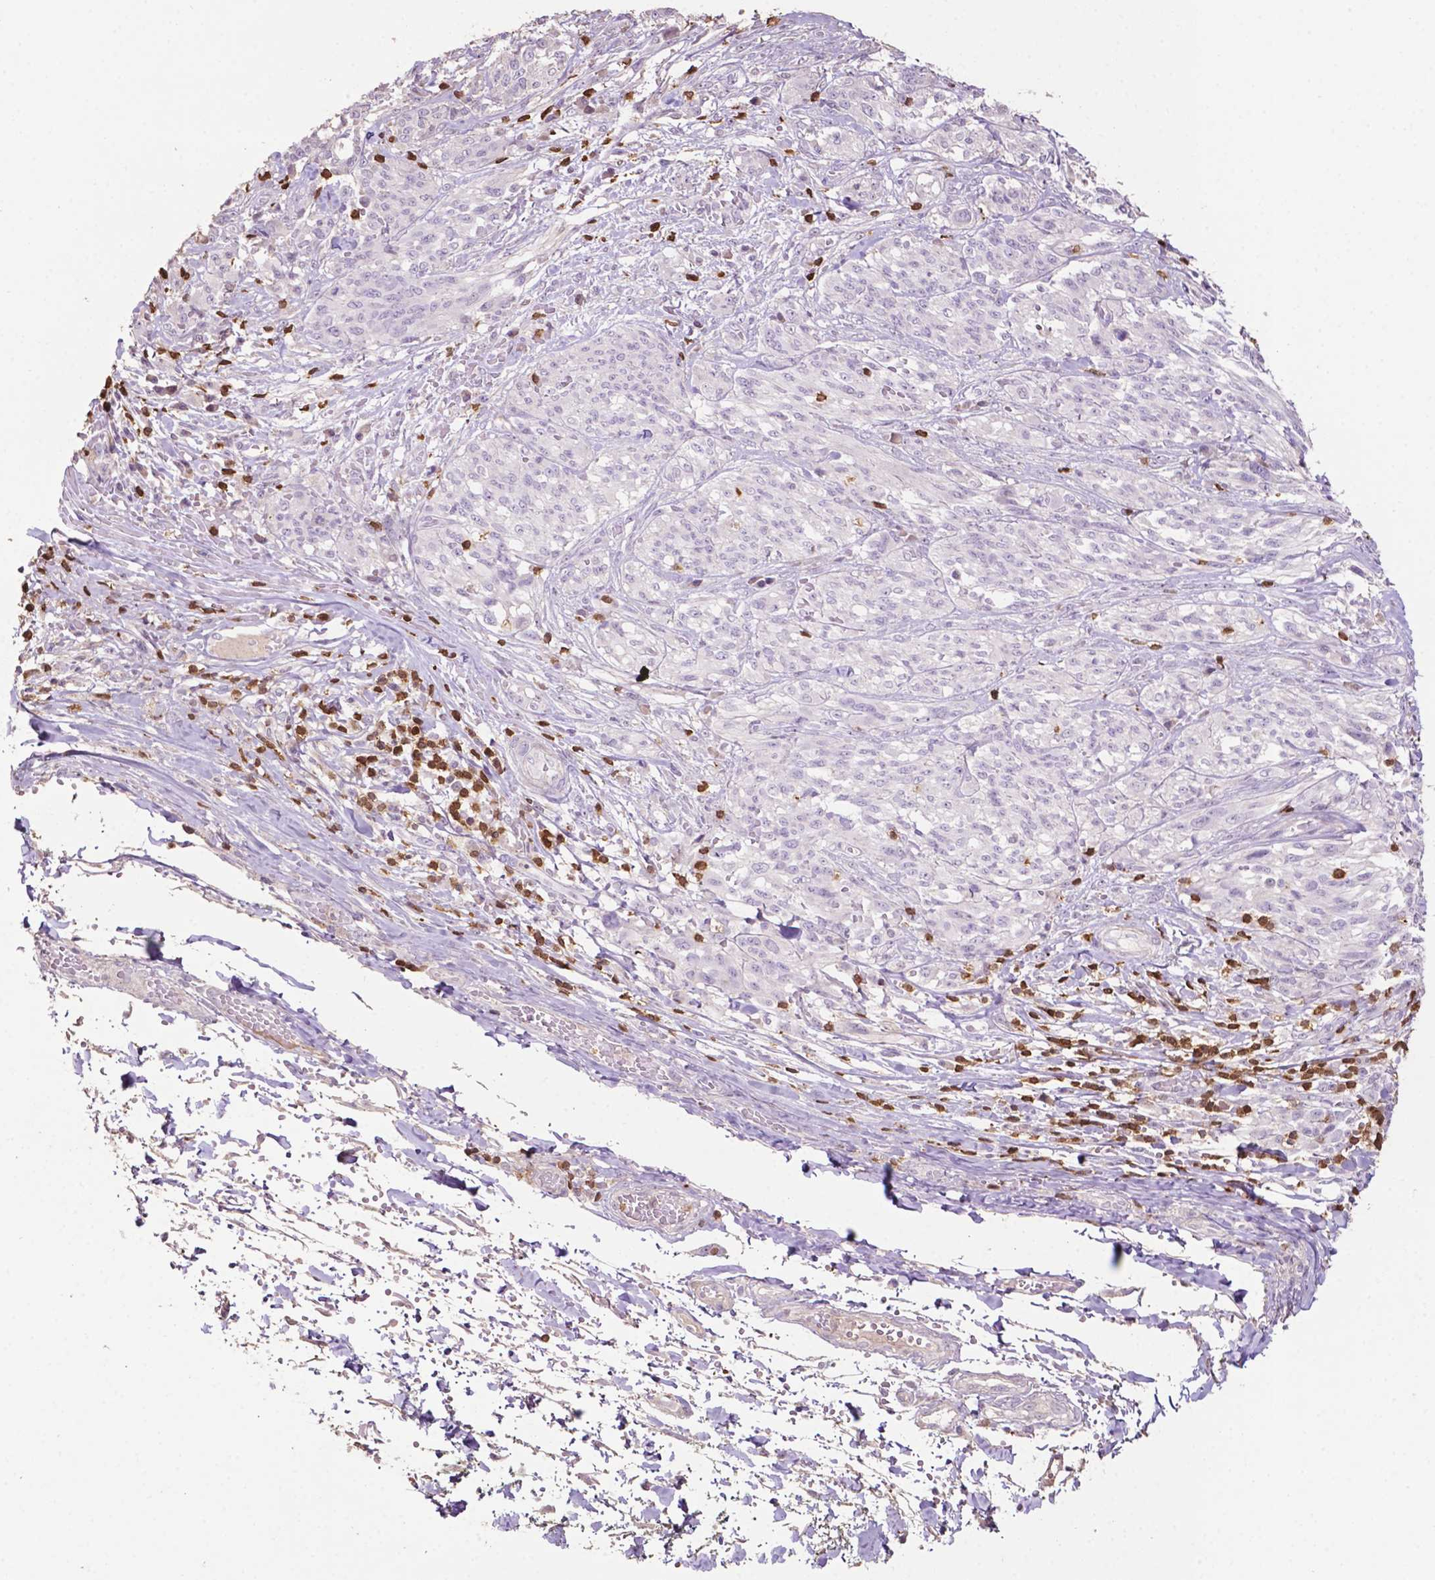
{"staining": {"intensity": "negative", "quantity": "none", "location": "none"}, "tissue": "melanoma", "cell_type": "Tumor cells", "image_type": "cancer", "snomed": [{"axis": "morphology", "description": "Malignant melanoma, NOS"}, {"axis": "topography", "description": "Skin"}], "caption": "An image of human melanoma is negative for staining in tumor cells.", "gene": "TBC1D10C", "patient": {"sex": "female", "age": 91}}